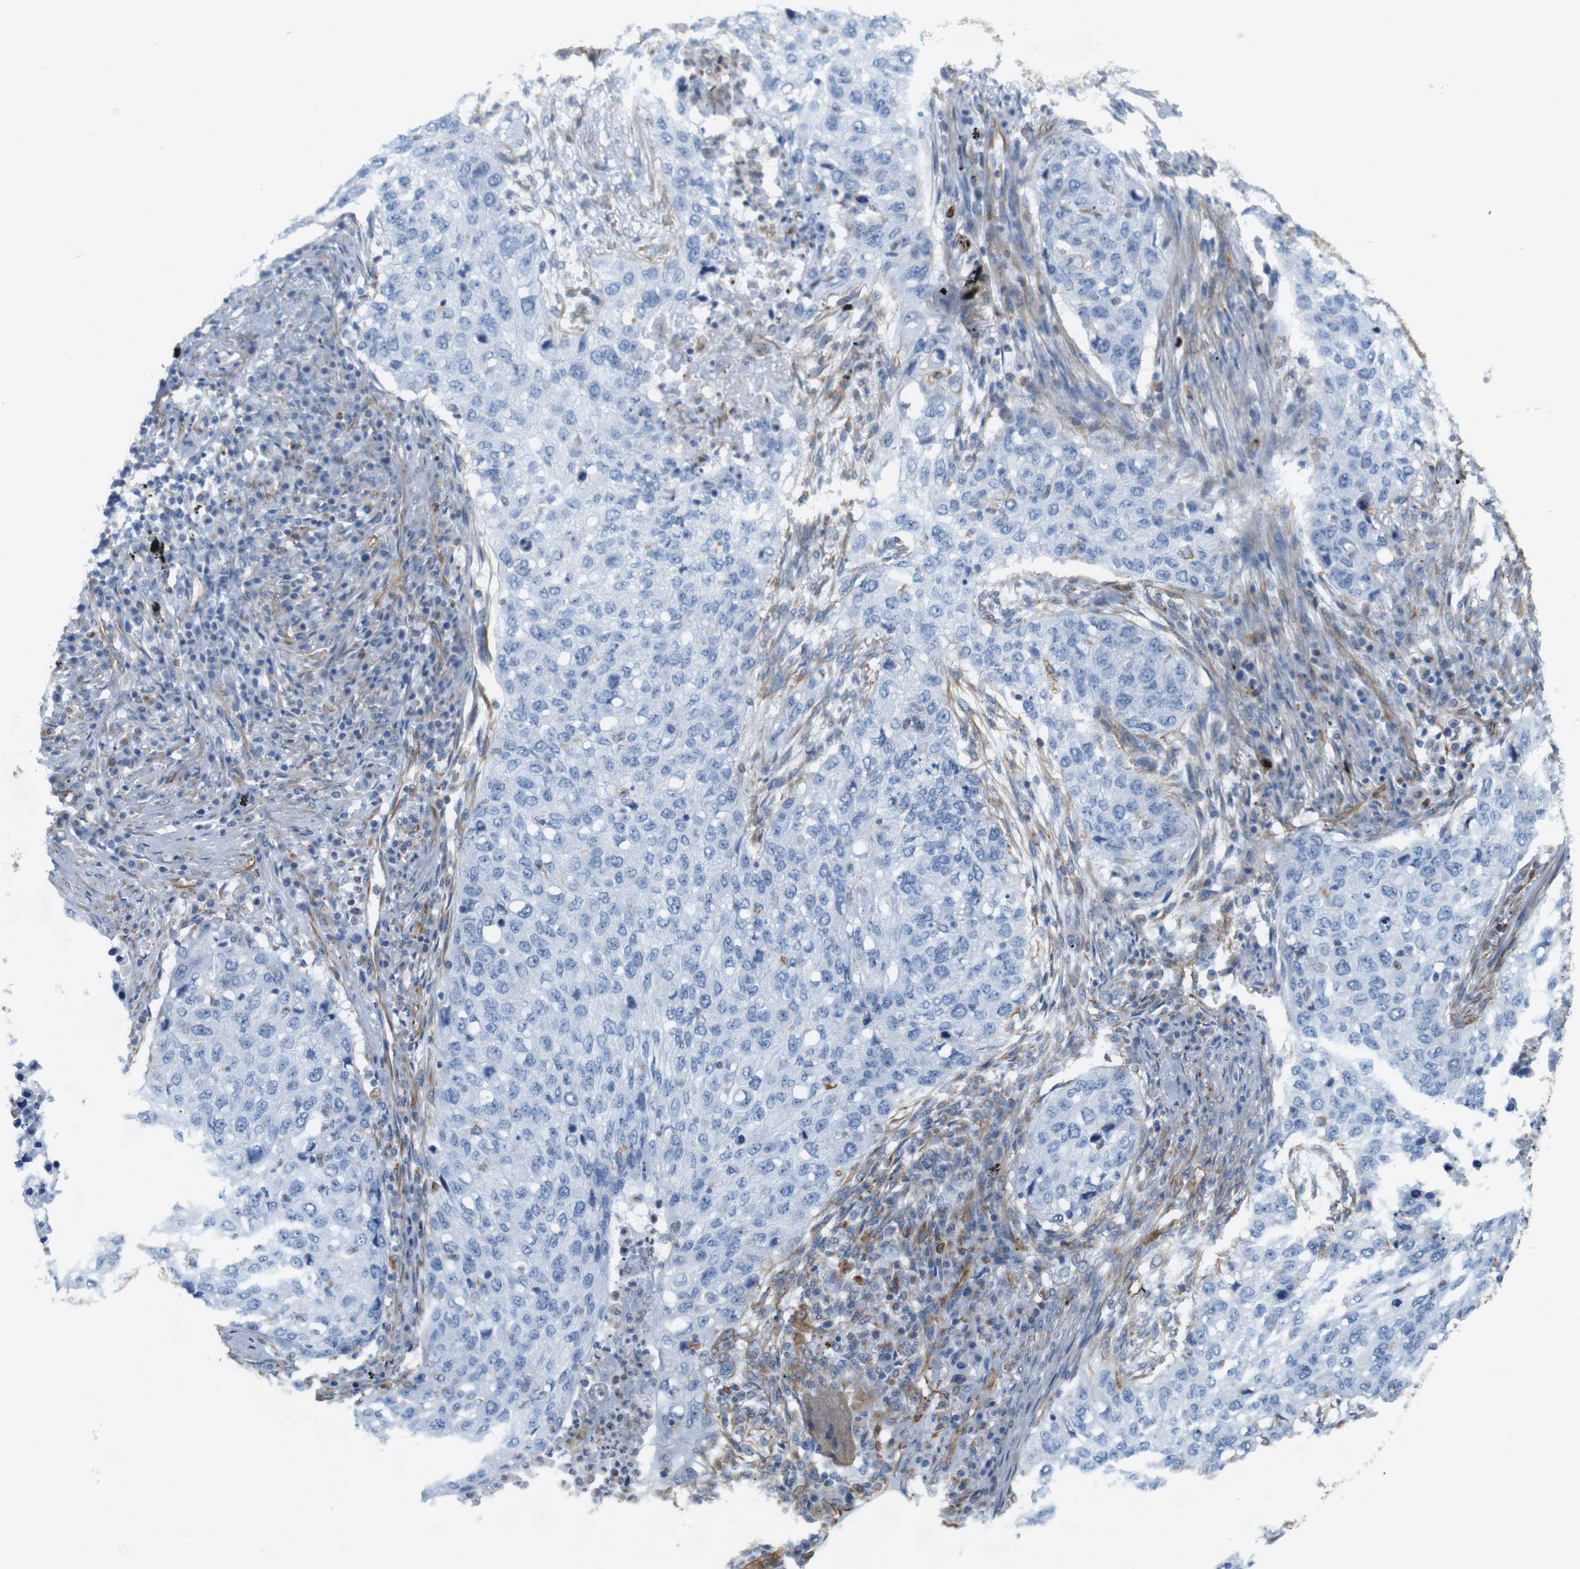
{"staining": {"intensity": "negative", "quantity": "none", "location": "none"}, "tissue": "lung cancer", "cell_type": "Tumor cells", "image_type": "cancer", "snomed": [{"axis": "morphology", "description": "Squamous cell carcinoma, NOS"}, {"axis": "topography", "description": "Lung"}], "caption": "This is an immunohistochemistry (IHC) image of human lung cancer (squamous cell carcinoma). There is no positivity in tumor cells.", "gene": "MS4A10", "patient": {"sex": "female", "age": 63}}